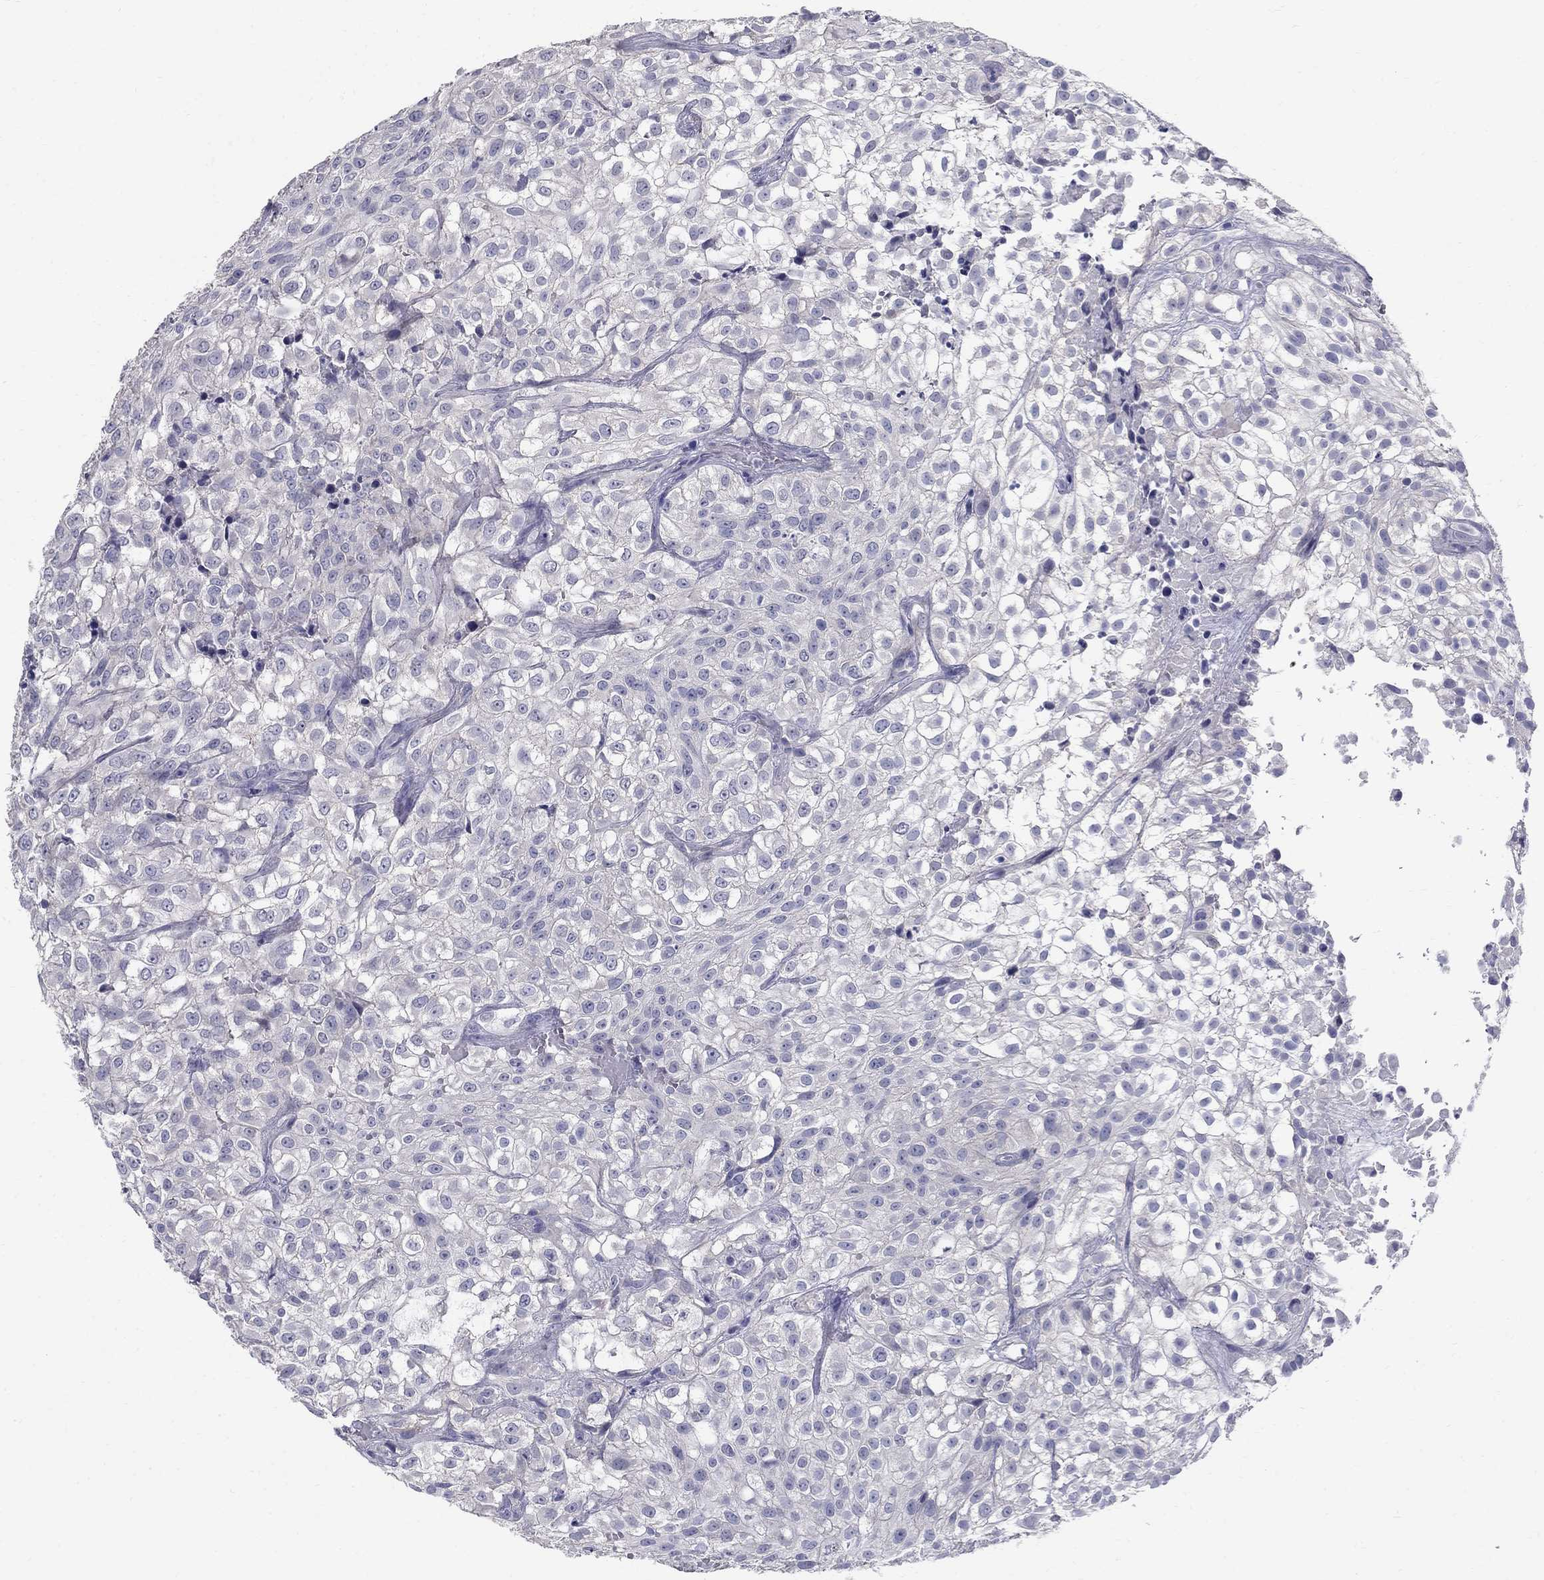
{"staining": {"intensity": "negative", "quantity": "none", "location": "none"}, "tissue": "urothelial cancer", "cell_type": "Tumor cells", "image_type": "cancer", "snomed": [{"axis": "morphology", "description": "Urothelial carcinoma, High grade"}, {"axis": "topography", "description": "Urinary bladder"}], "caption": "A micrograph of human urothelial cancer is negative for staining in tumor cells.", "gene": "TP53TG5", "patient": {"sex": "male", "age": 56}}